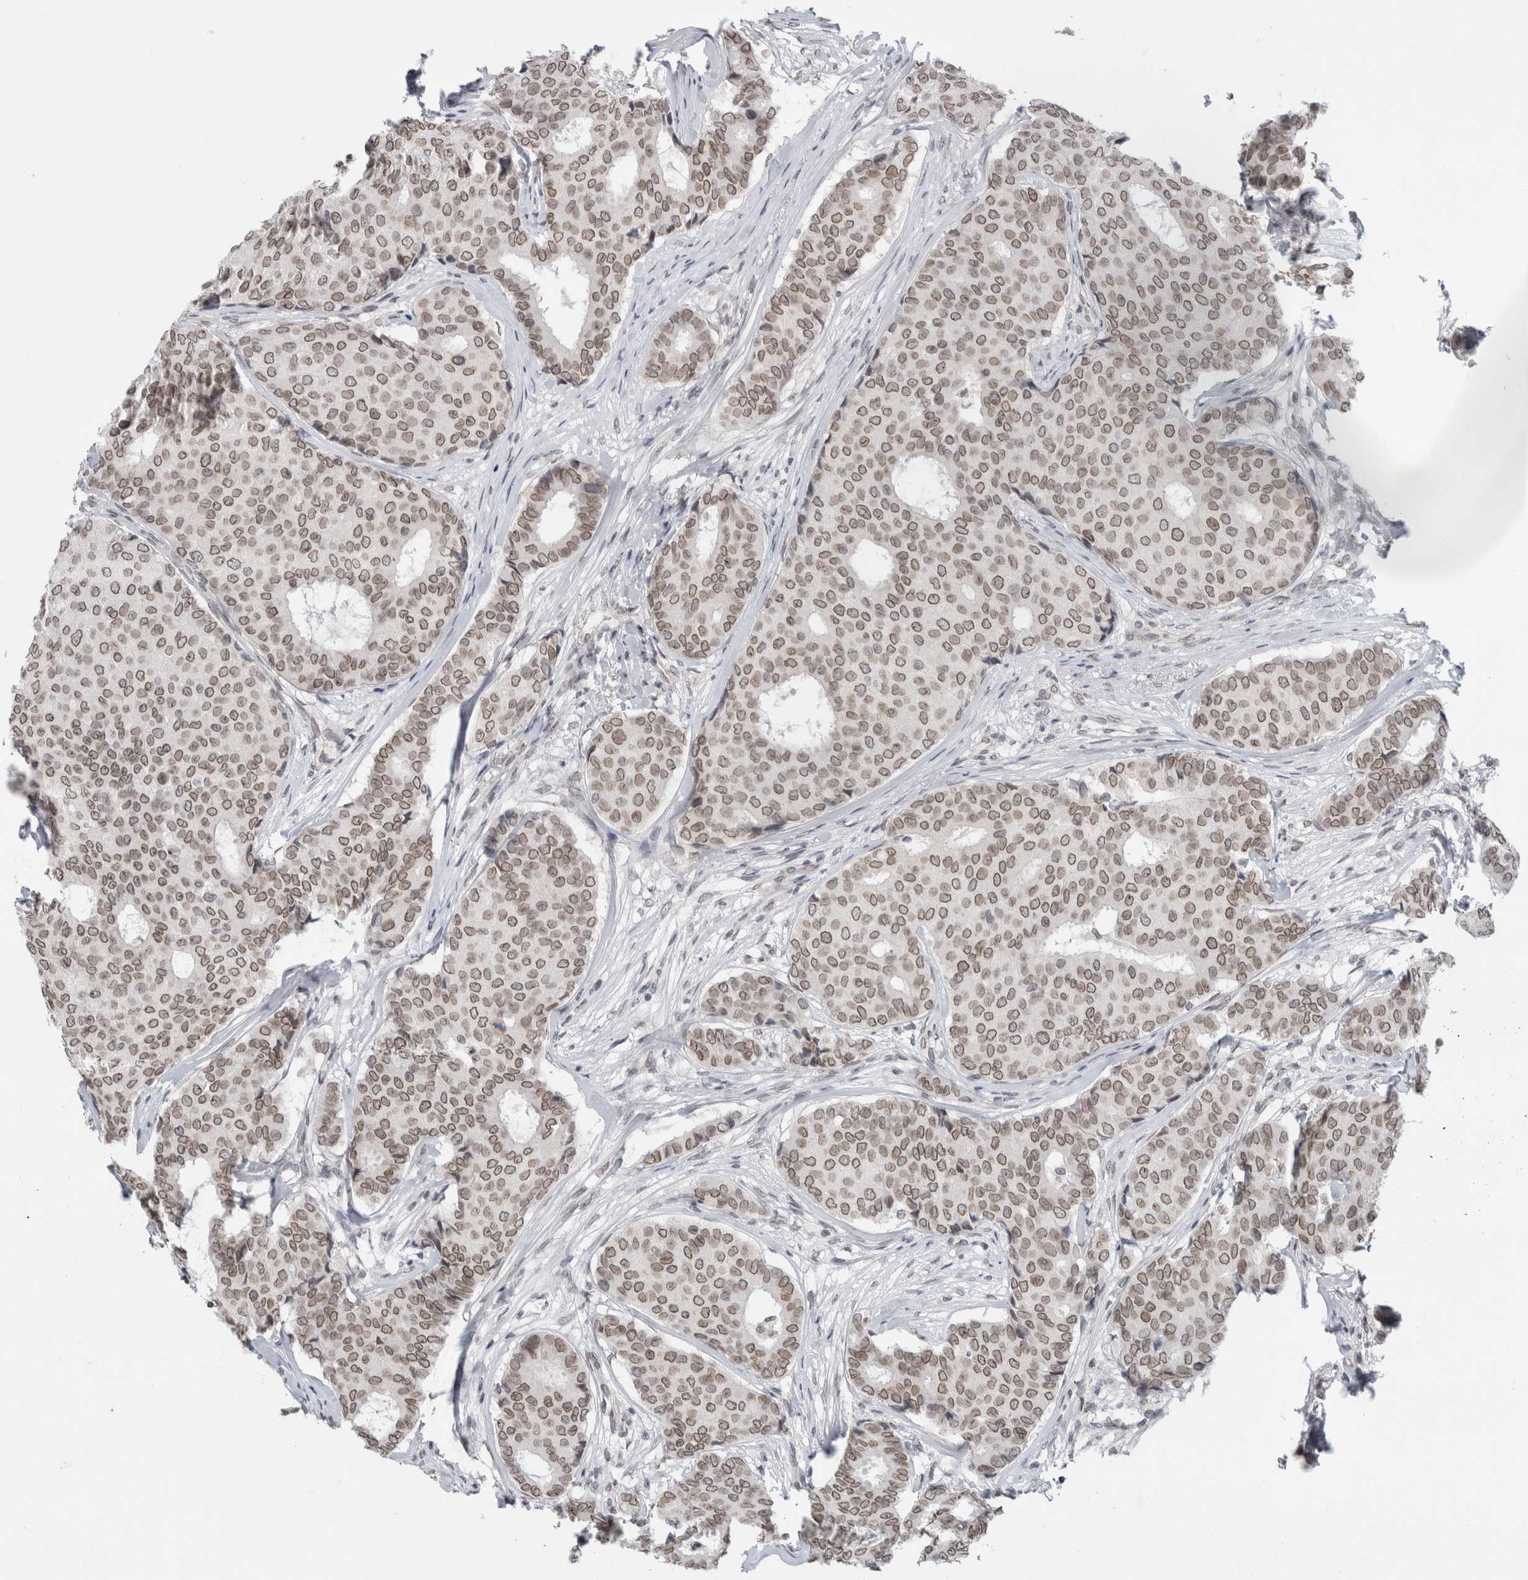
{"staining": {"intensity": "weak", "quantity": ">75%", "location": "cytoplasmic/membranous,nuclear"}, "tissue": "breast cancer", "cell_type": "Tumor cells", "image_type": "cancer", "snomed": [{"axis": "morphology", "description": "Duct carcinoma"}, {"axis": "topography", "description": "Breast"}], "caption": "Immunohistochemistry micrograph of human breast cancer (invasive ductal carcinoma) stained for a protein (brown), which demonstrates low levels of weak cytoplasmic/membranous and nuclear staining in approximately >75% of tumor cells.", "gene": "ZNF770", "patient": {"sex": "female", "age": 75}}